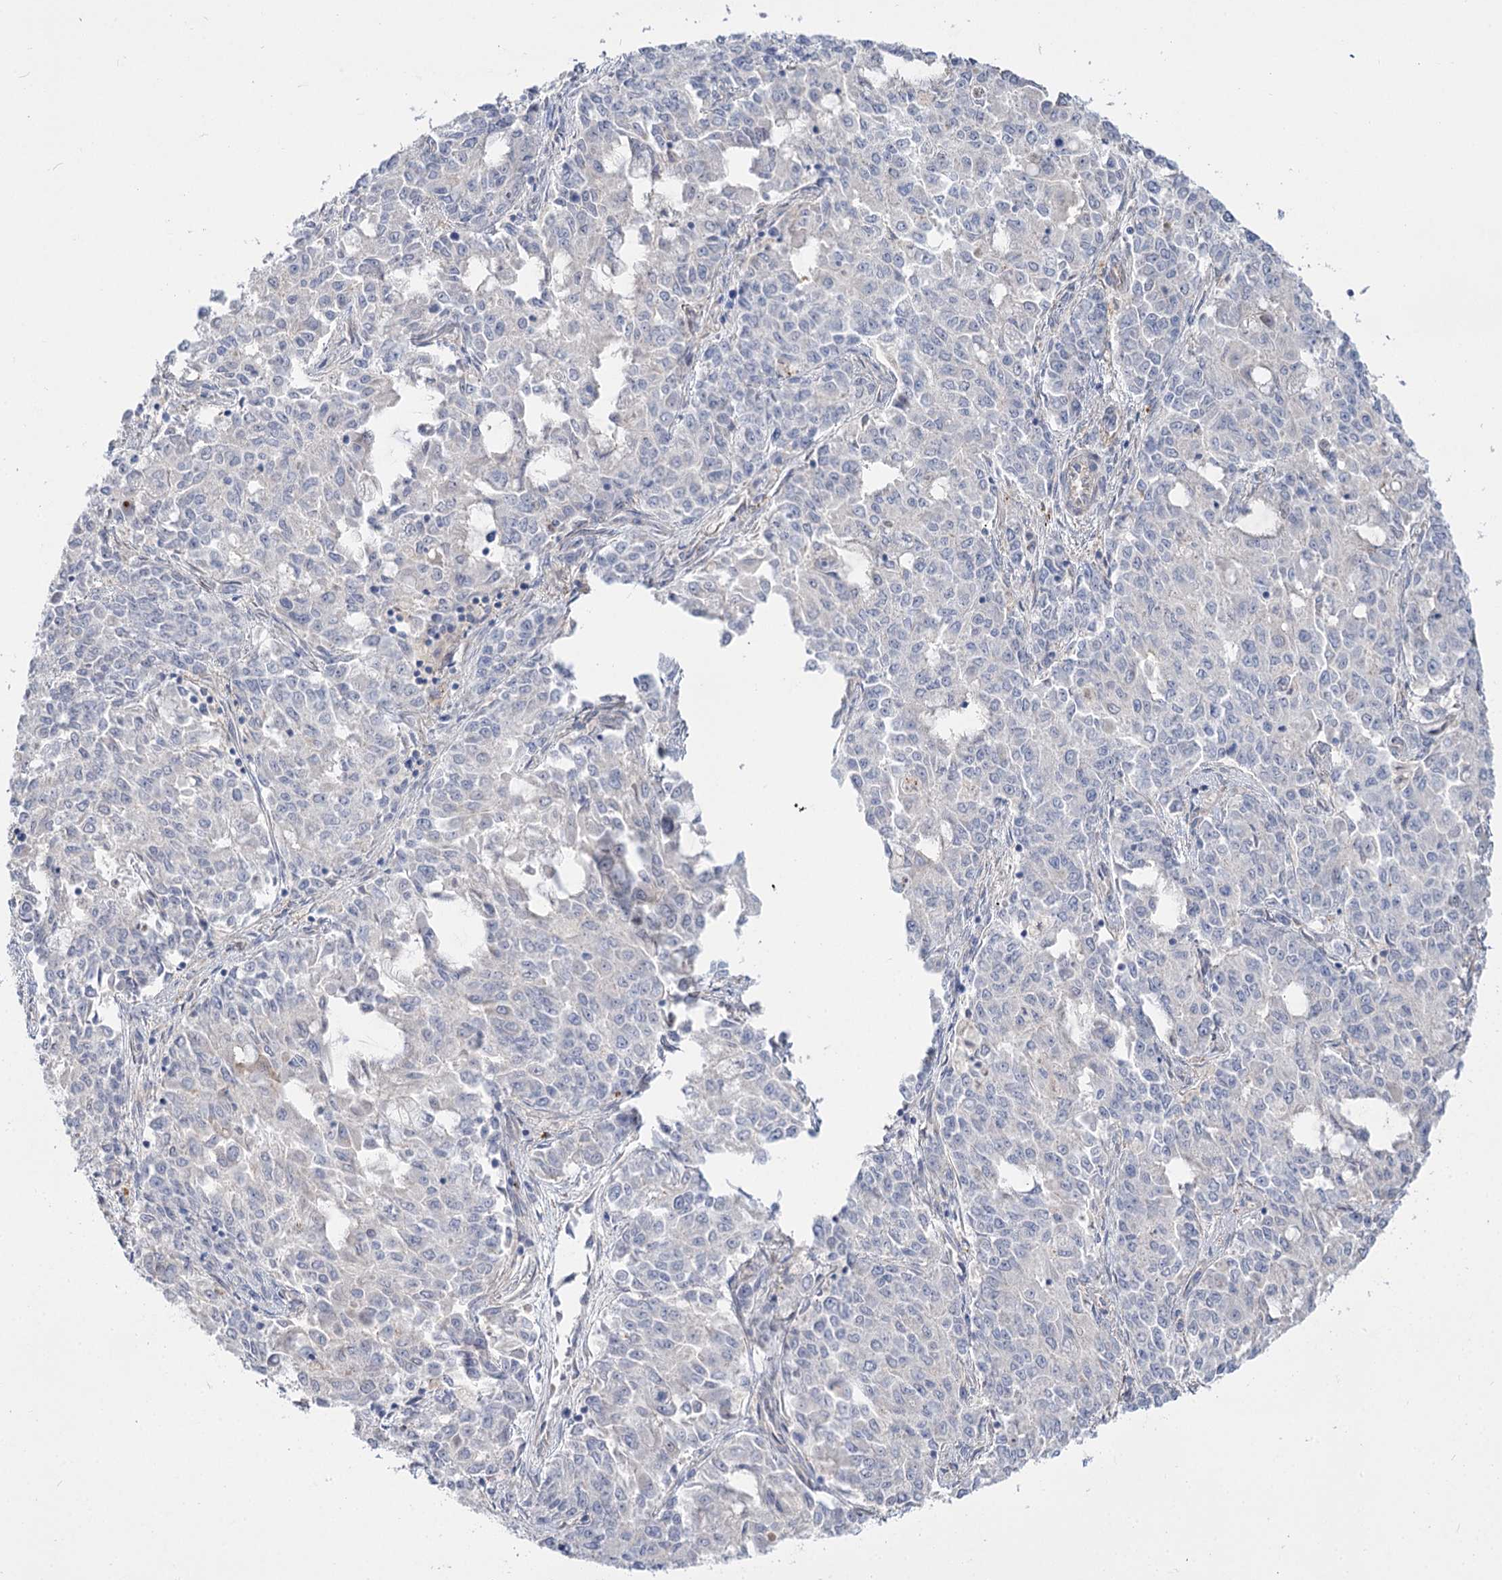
{"staining": {"intensity": "negative", "quantity": "none", "location": "none"}, "tissue": "endometrial cancer", "cell_type": "Tumor cells", "image_type": "cancer", "snomed": [{"axis": "morphology", "description": "Adenocarcinoma, NOS"}, {"axis": "topography", "description": "Endometrium"}], "caption": "Tumor cells show no significant expression in endometrial cancer (adenocarcinoma).", "gene": "SUOX", "patient": {"sex": "female", "age": 50}}